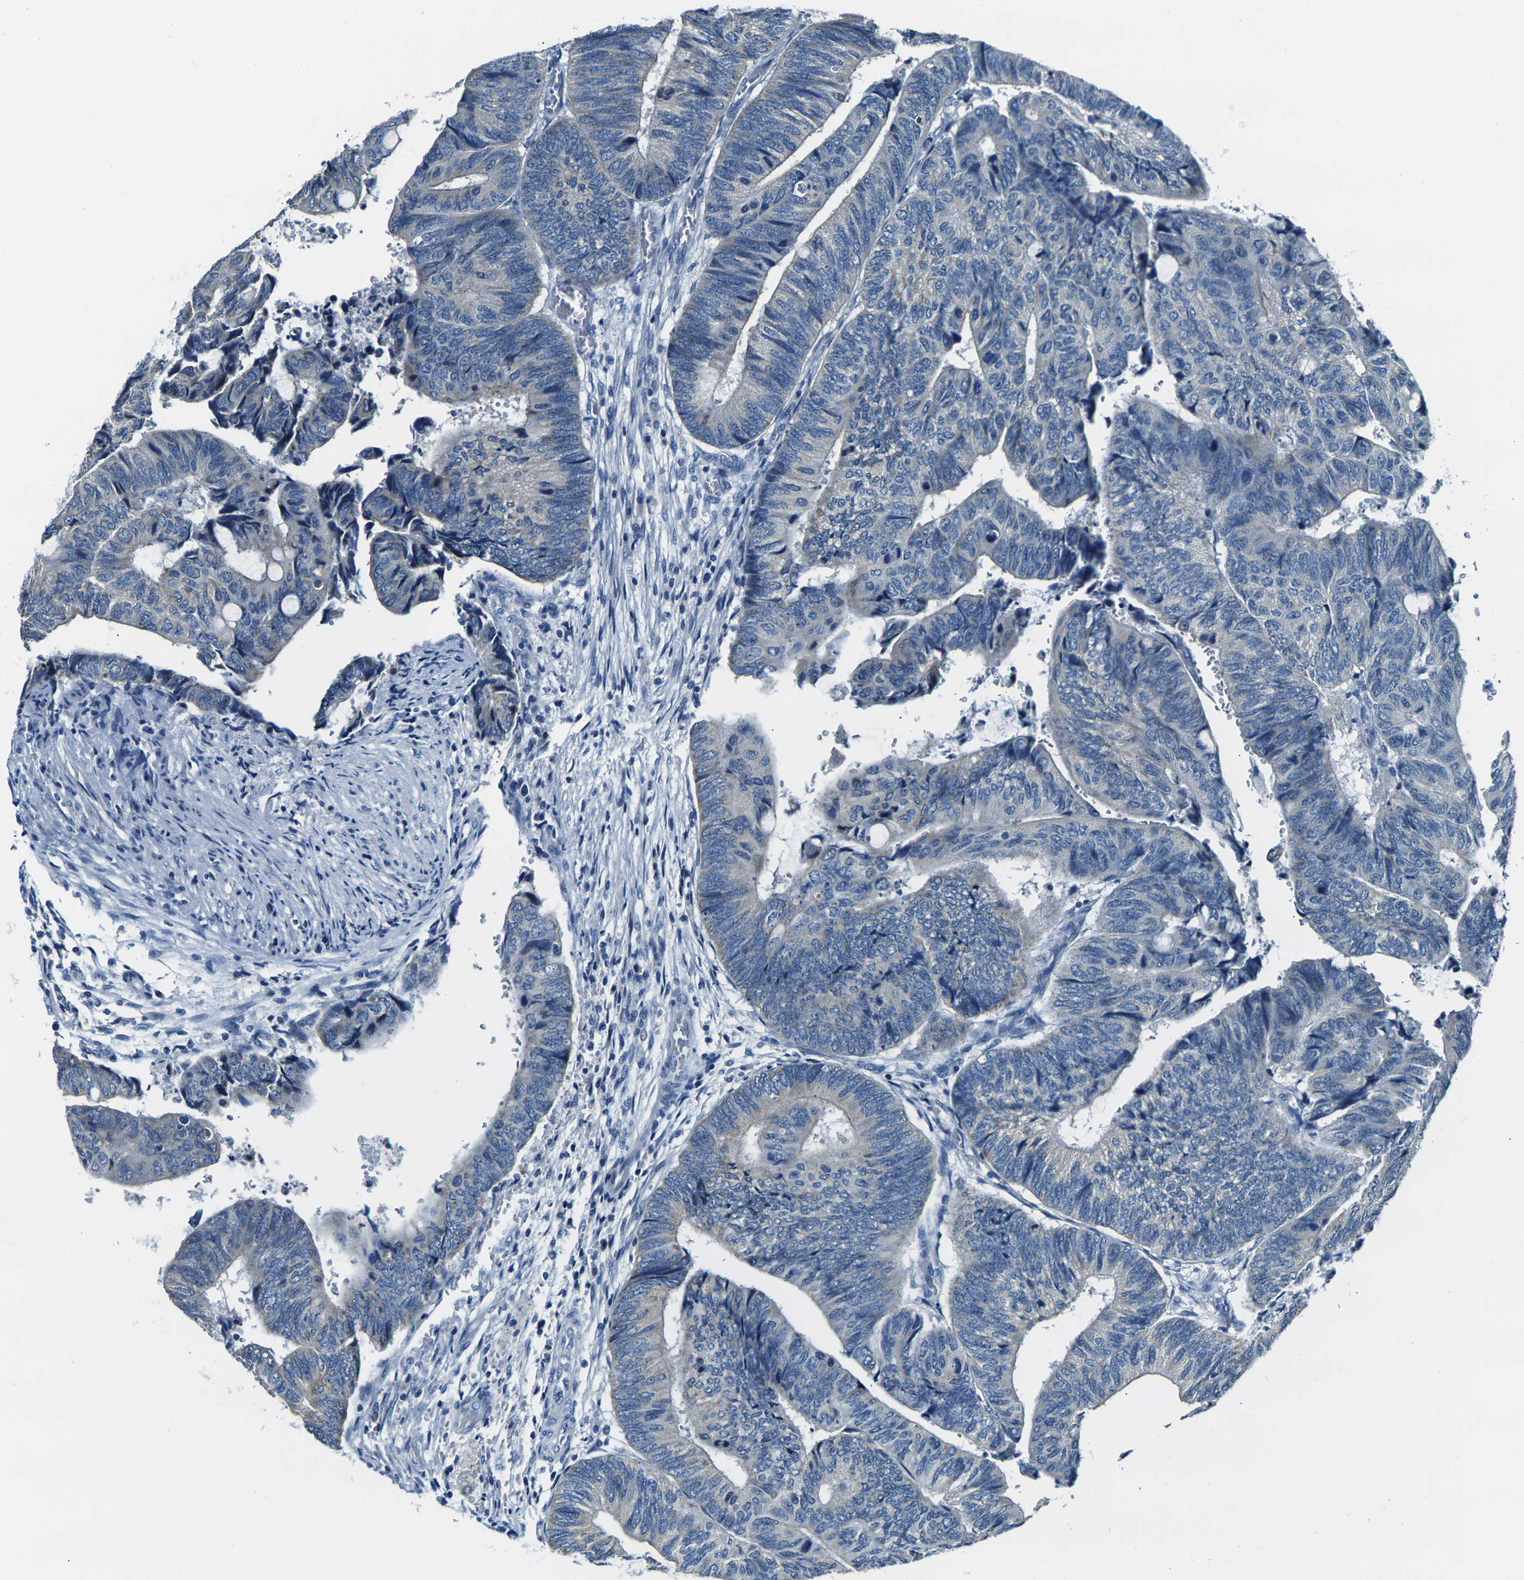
{"staining": {"intensity": "negative", "quantity": "none", "location": "none"}, "tissue": "colorectal cancer", "cell_type": "Tumor cells", "image_type": "cancer", "snomed": [{"axis": "morphology", "description": "Normal tissue, NOS"}, {"axis": "morphology", "description": "Adenocarcinoma, NOS"}, {"axis": "topography", "description": "Rectum"}, {"axis": "topography", "description": "Peripheral nerve tissue"}], "caption": "Tumor cells are negative for protein expression in human adenocarcinoma (colorectal).", "gene": "SHISAL2B", "patient": {"sex": "male", "age": 92}}